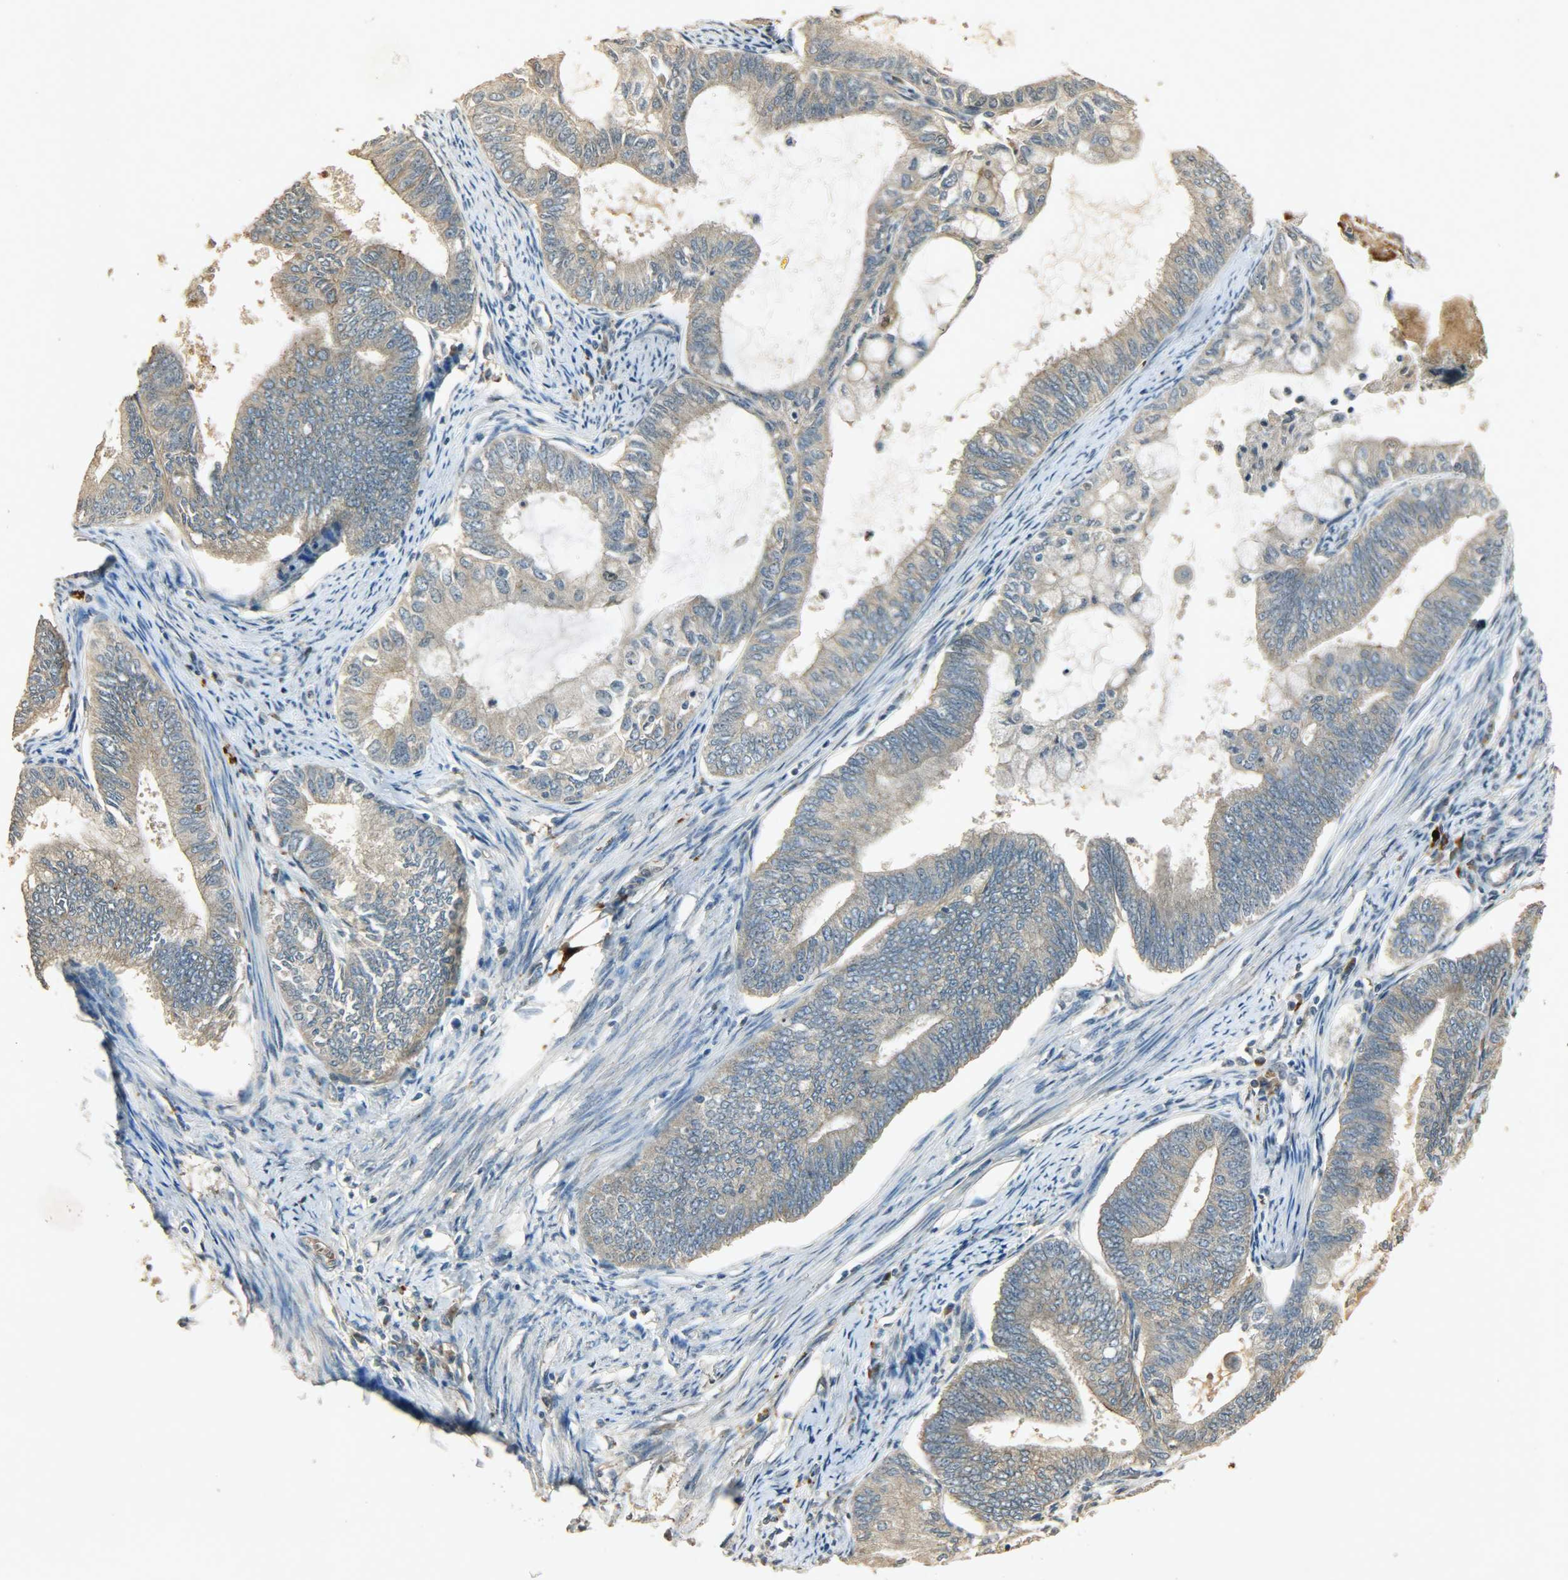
{"staining": {"intensity": "weak", "quantity": ">75%", "location": "cytoplasmic/membranous"}, "tissue": "endometrial cancer", "cell_type": "Tumor cells", "image_type": "cancer", "snomed": [{"axis": "morphology", "description": "Adenocarcinoma, NOS"}, {"axis": "topography", "description": "Endometrium"}], "caption": "Human endometrial cancer (adenocarcinoma) stained with a protein marker reveals weak staining in tumor cells.", "gene": "ATP2B1", "patient": {"sex": "female", "age": 86}}